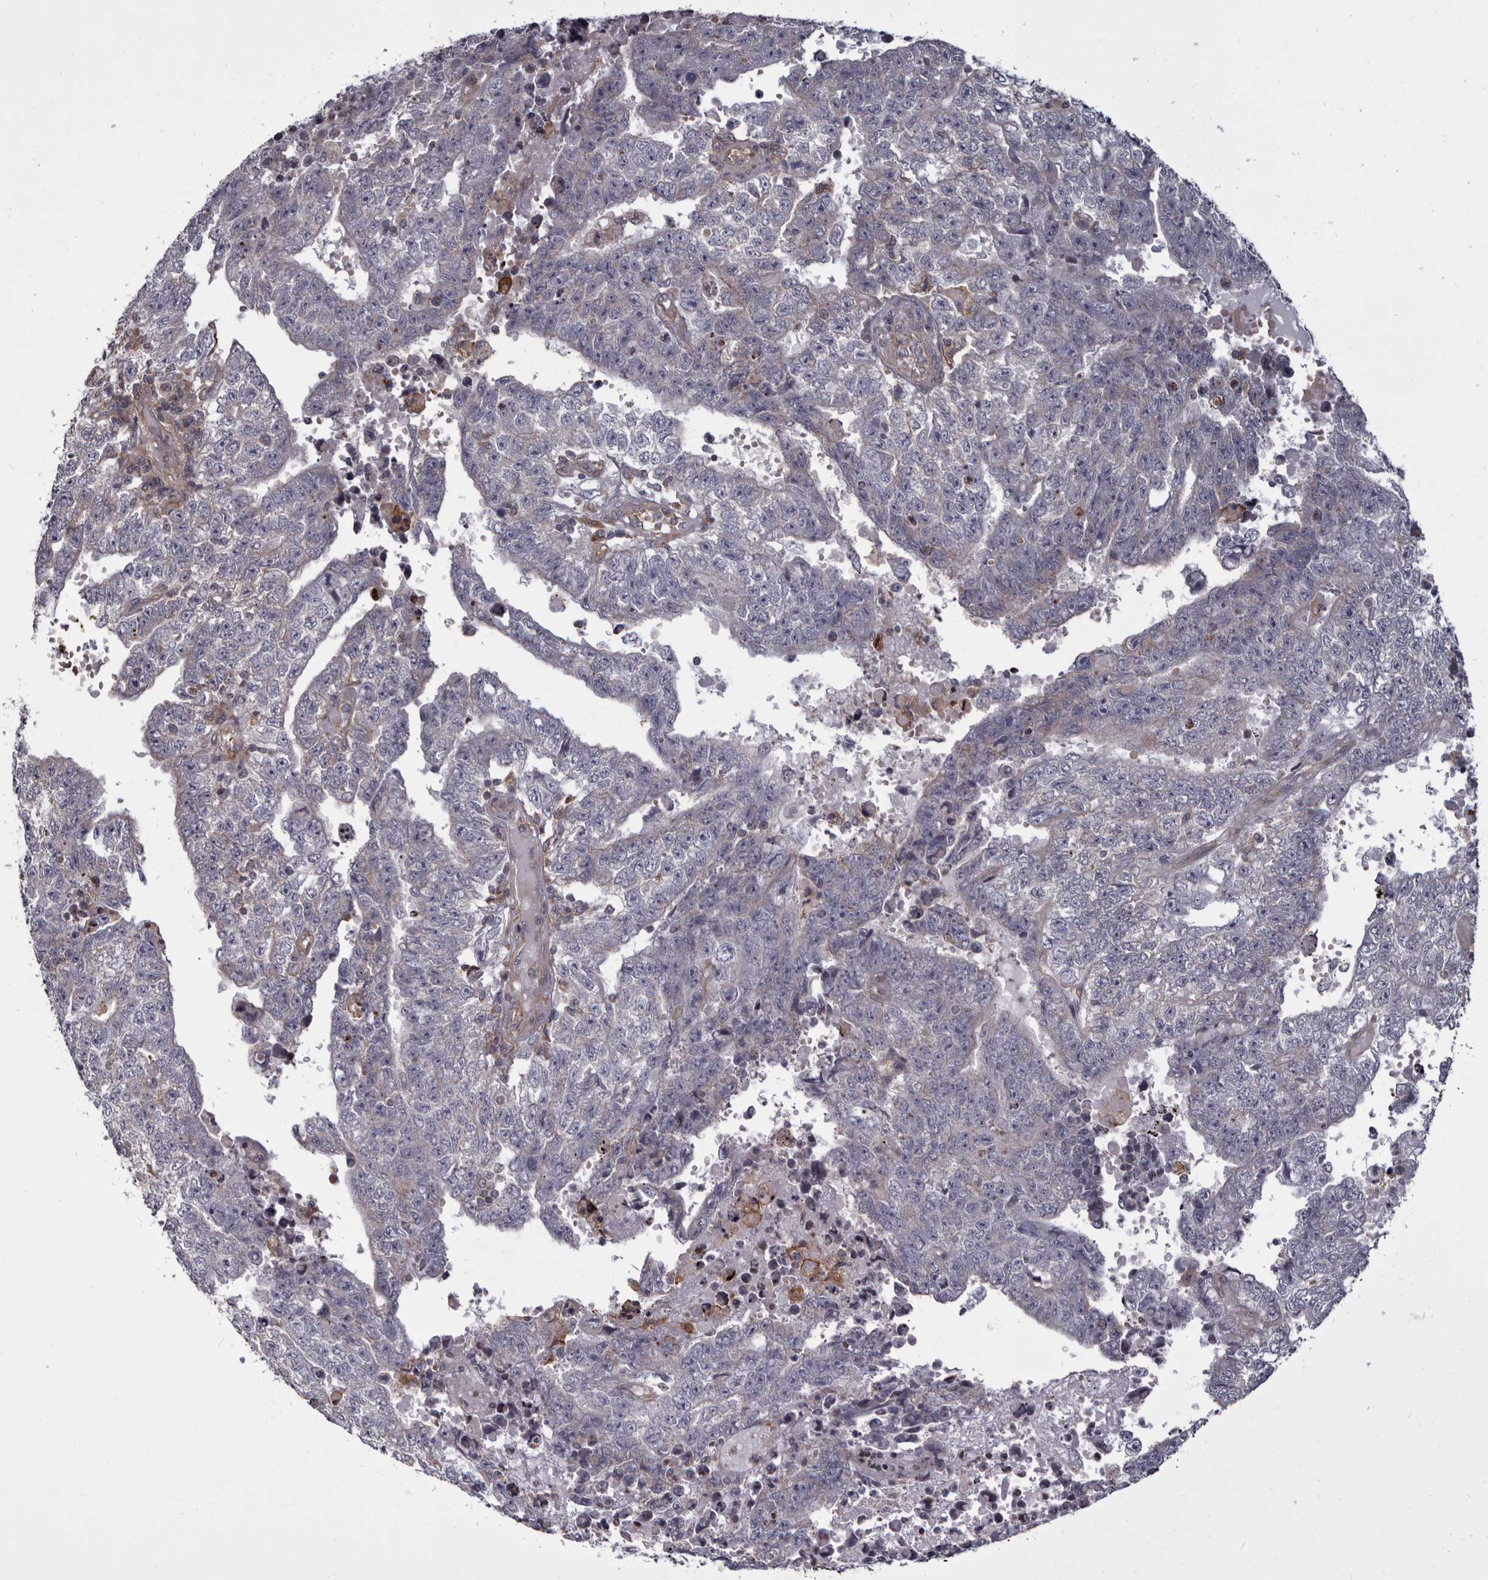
{"staining": {"intensity": "negative", "quantity": "none", "location": "none"}, "tissue": "testis cancer", "cell_type": "Tumor cells", "image_type": "cancer", "snomed": [{"axis": "morphology", "description": "Carcinoma, Embryonal, NOS"}, {"axis": "topography", "description": "Testis"}], "caption": "Tumor cells are negative for brown protein staining in testis embryonal carcinoma. (DAB immunohistochemistry (IHC), high magnification).", "gene": "FGFR4", "patient": {"sex": "male", "age": 25}}